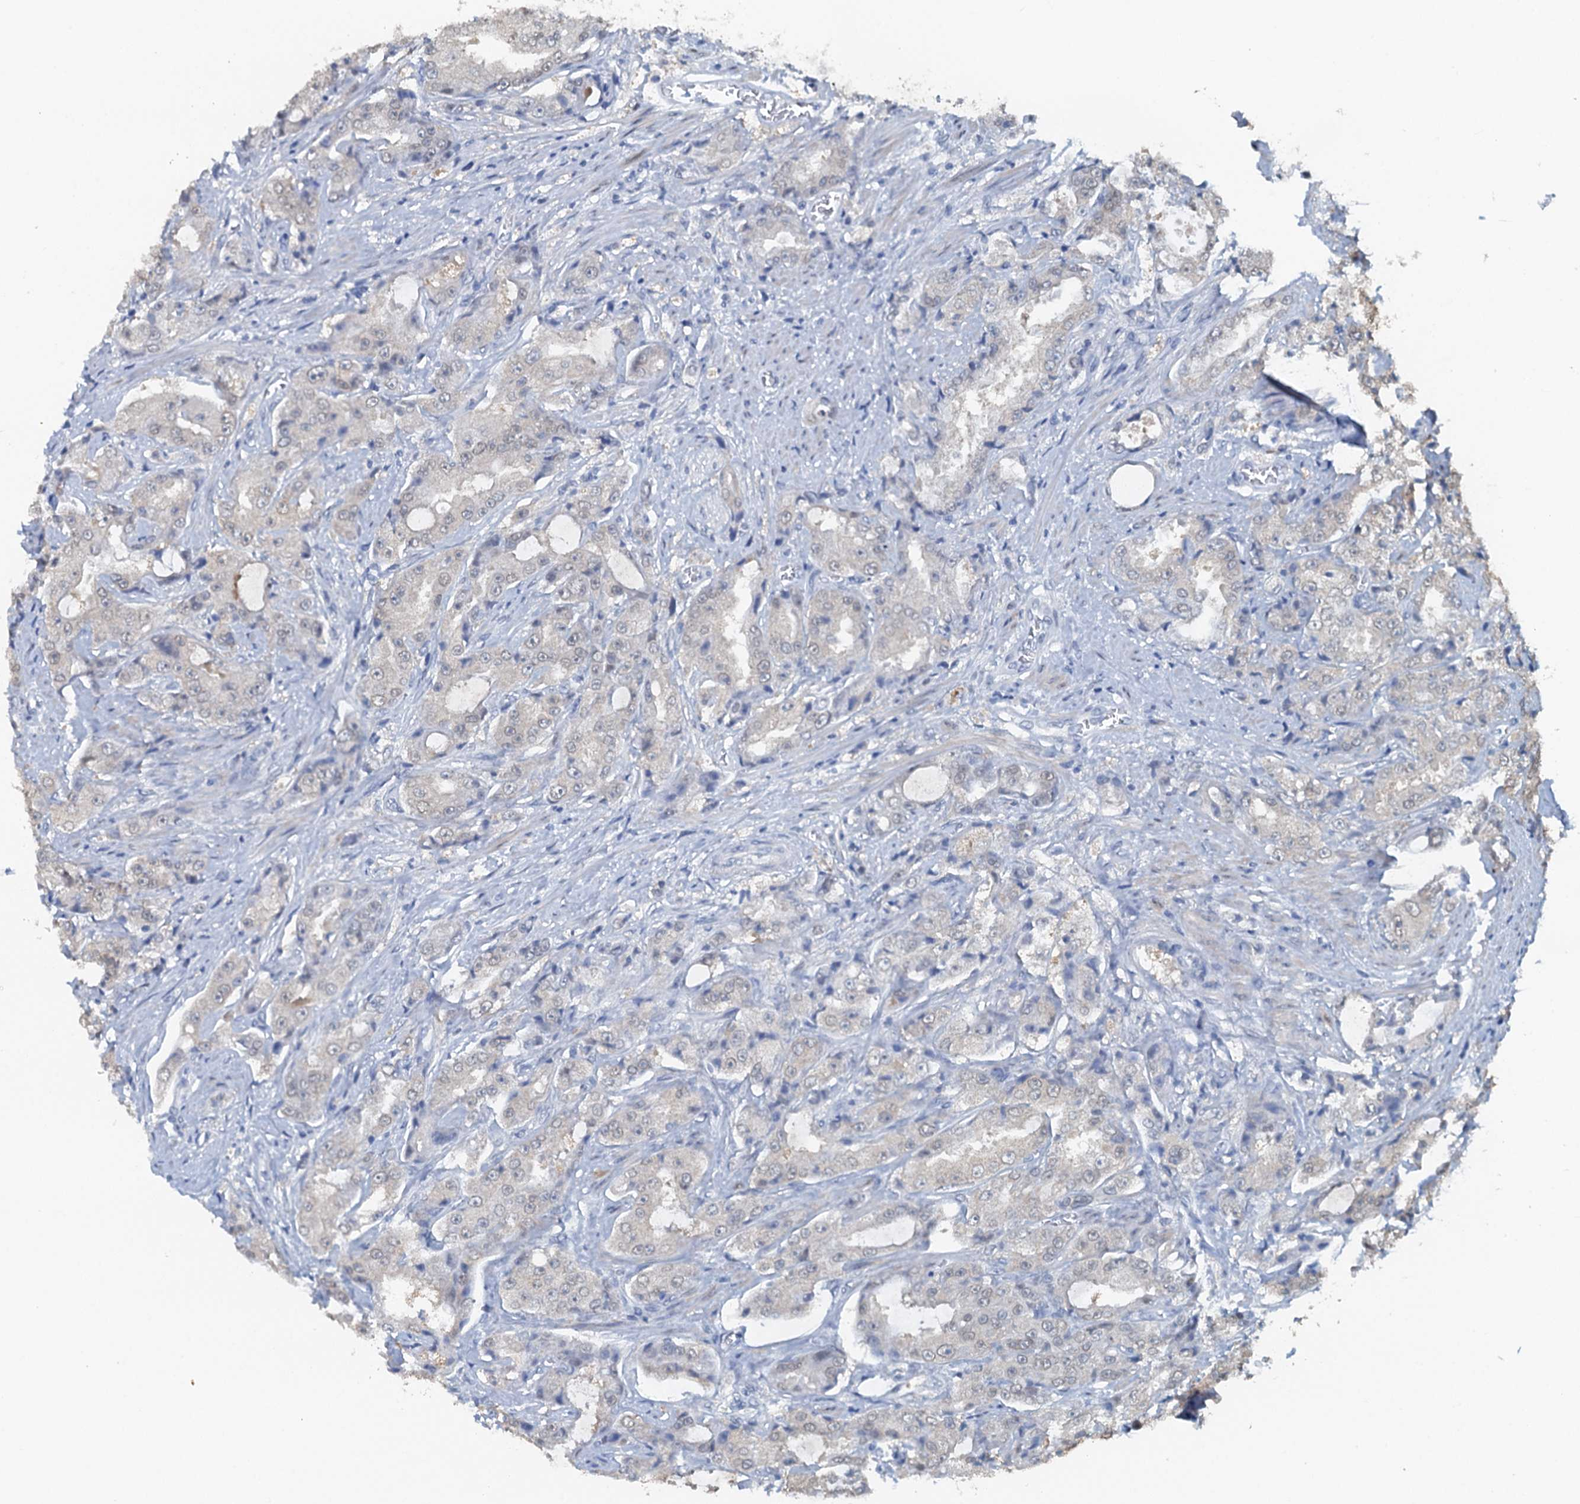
{"staining": {"intensity": "negative", "quantity": "none", "location": "none"}, "tissue": "prostate cancer", "cell_type": "Tumor cells", "image_type": "cancer", "snomed": [{"axis": "morphology", "description": "Adenocarcinoma, High grade"}, {"axis": "topography", "description": "Prostate"}], "caption": "High magnification brightfield microscopy of prostate cancer stained with DAB (3,3'-diaminobenzidine) (brown) and counterstained with hematoxylin (blue): tumor cells show no significant staining. (DAB IHC with hematoxylin counter stain).", "gene": "AHCY", "patient": {"sex": "male", "age": 73}}